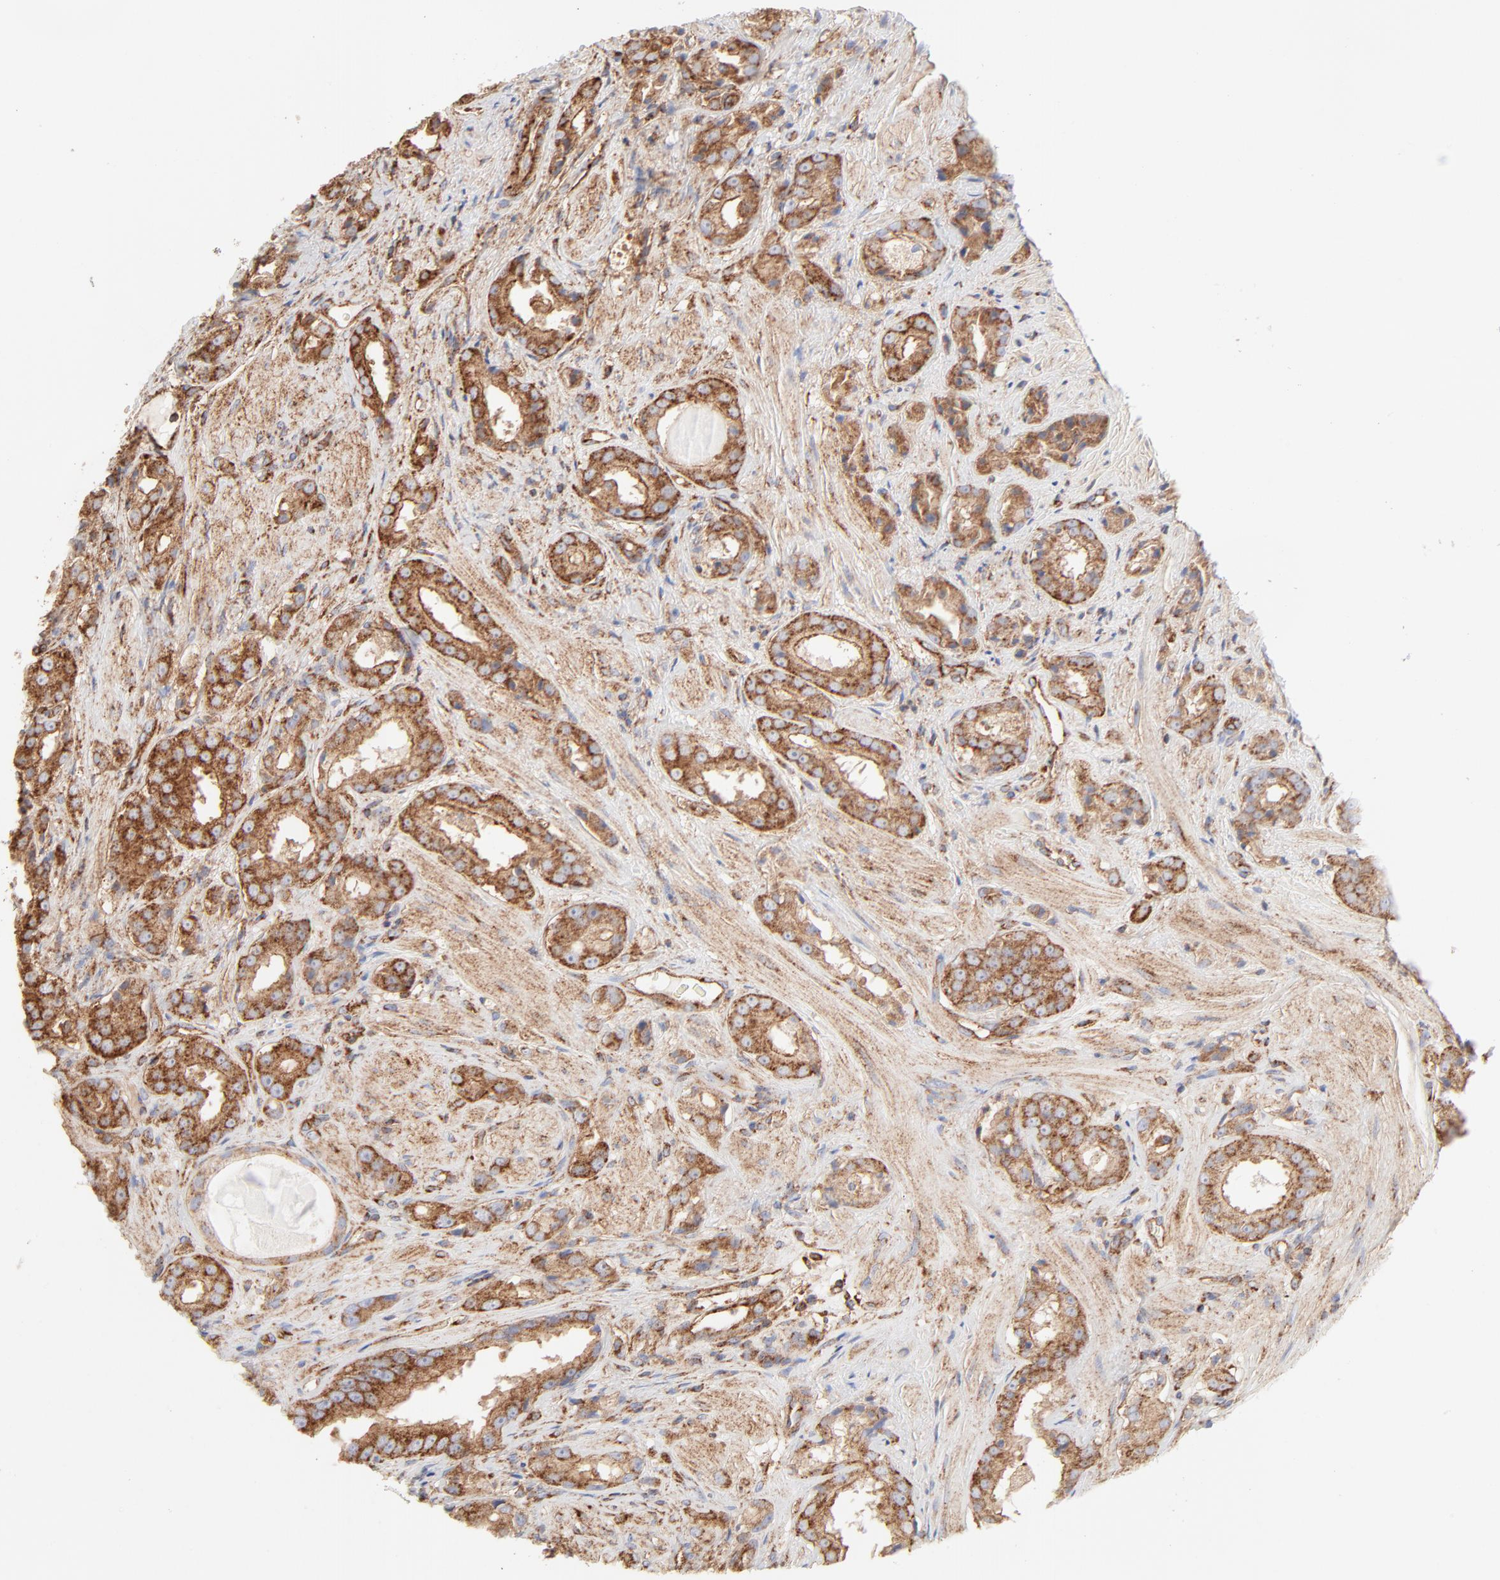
{"staining": {"intensity": "strong", "quantity": ">75%", "location": "cytoplasmic/membranous"}, "tissue": "prostate cancer", "cell_type": "Tumor cells", "image_type": "cancer", "snomed": [{"axis": "morphology", "description": "Adenocarcinoma, Medium grade"}, {"axis": "topography", "description": "Prostate"}], "caption": "This image demonstrates immunohistochemistry (IHC) staining of prostate adenocarcinoma (medium-grade), with high strong cytoplasmic/membranous expression in approximately >75% of tumor cells.", "gene": "CLTB", "patient": {"sex": "male", "age": 53}}